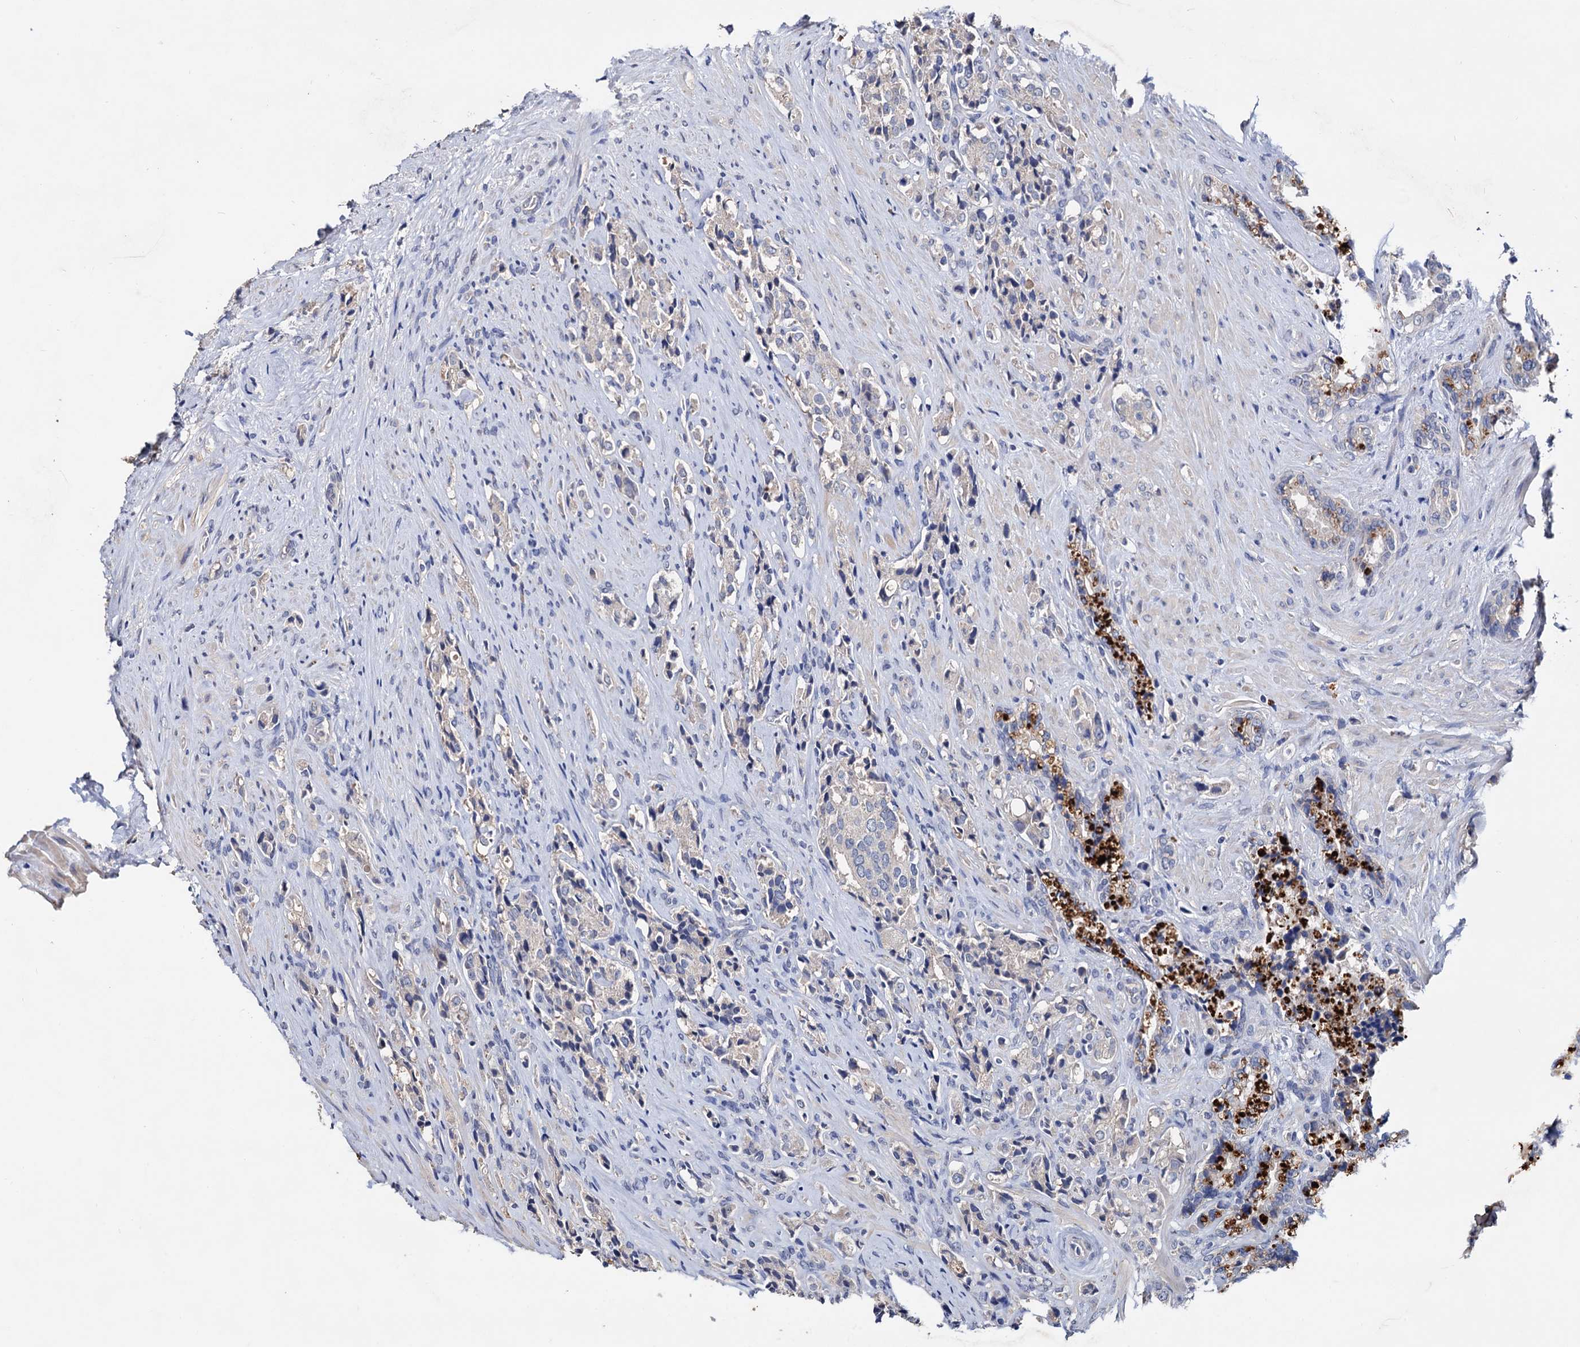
{"staining": {"intensity": "negative", "quantity": "none", "location": "none"}, "tissue": "prostate cancer", "cell_type": "Tumor cells", "image_type": "cancer", "snomed": [{"axis": "morphology", "description": "Adenocarcinoma, High grade"}, {"axis": "topography", "description": "Prostate"}], "caption": "Immunohistochemistry (IHC) histopathology image of human prostate adenocarcinoma (high-grade) stained for a protein (brown), which demonstrates no expression in tumor cells. (DAB IHC, high magnification).", "gene": "NPAS4", "patient": {"sex": "male", "age": 65}}